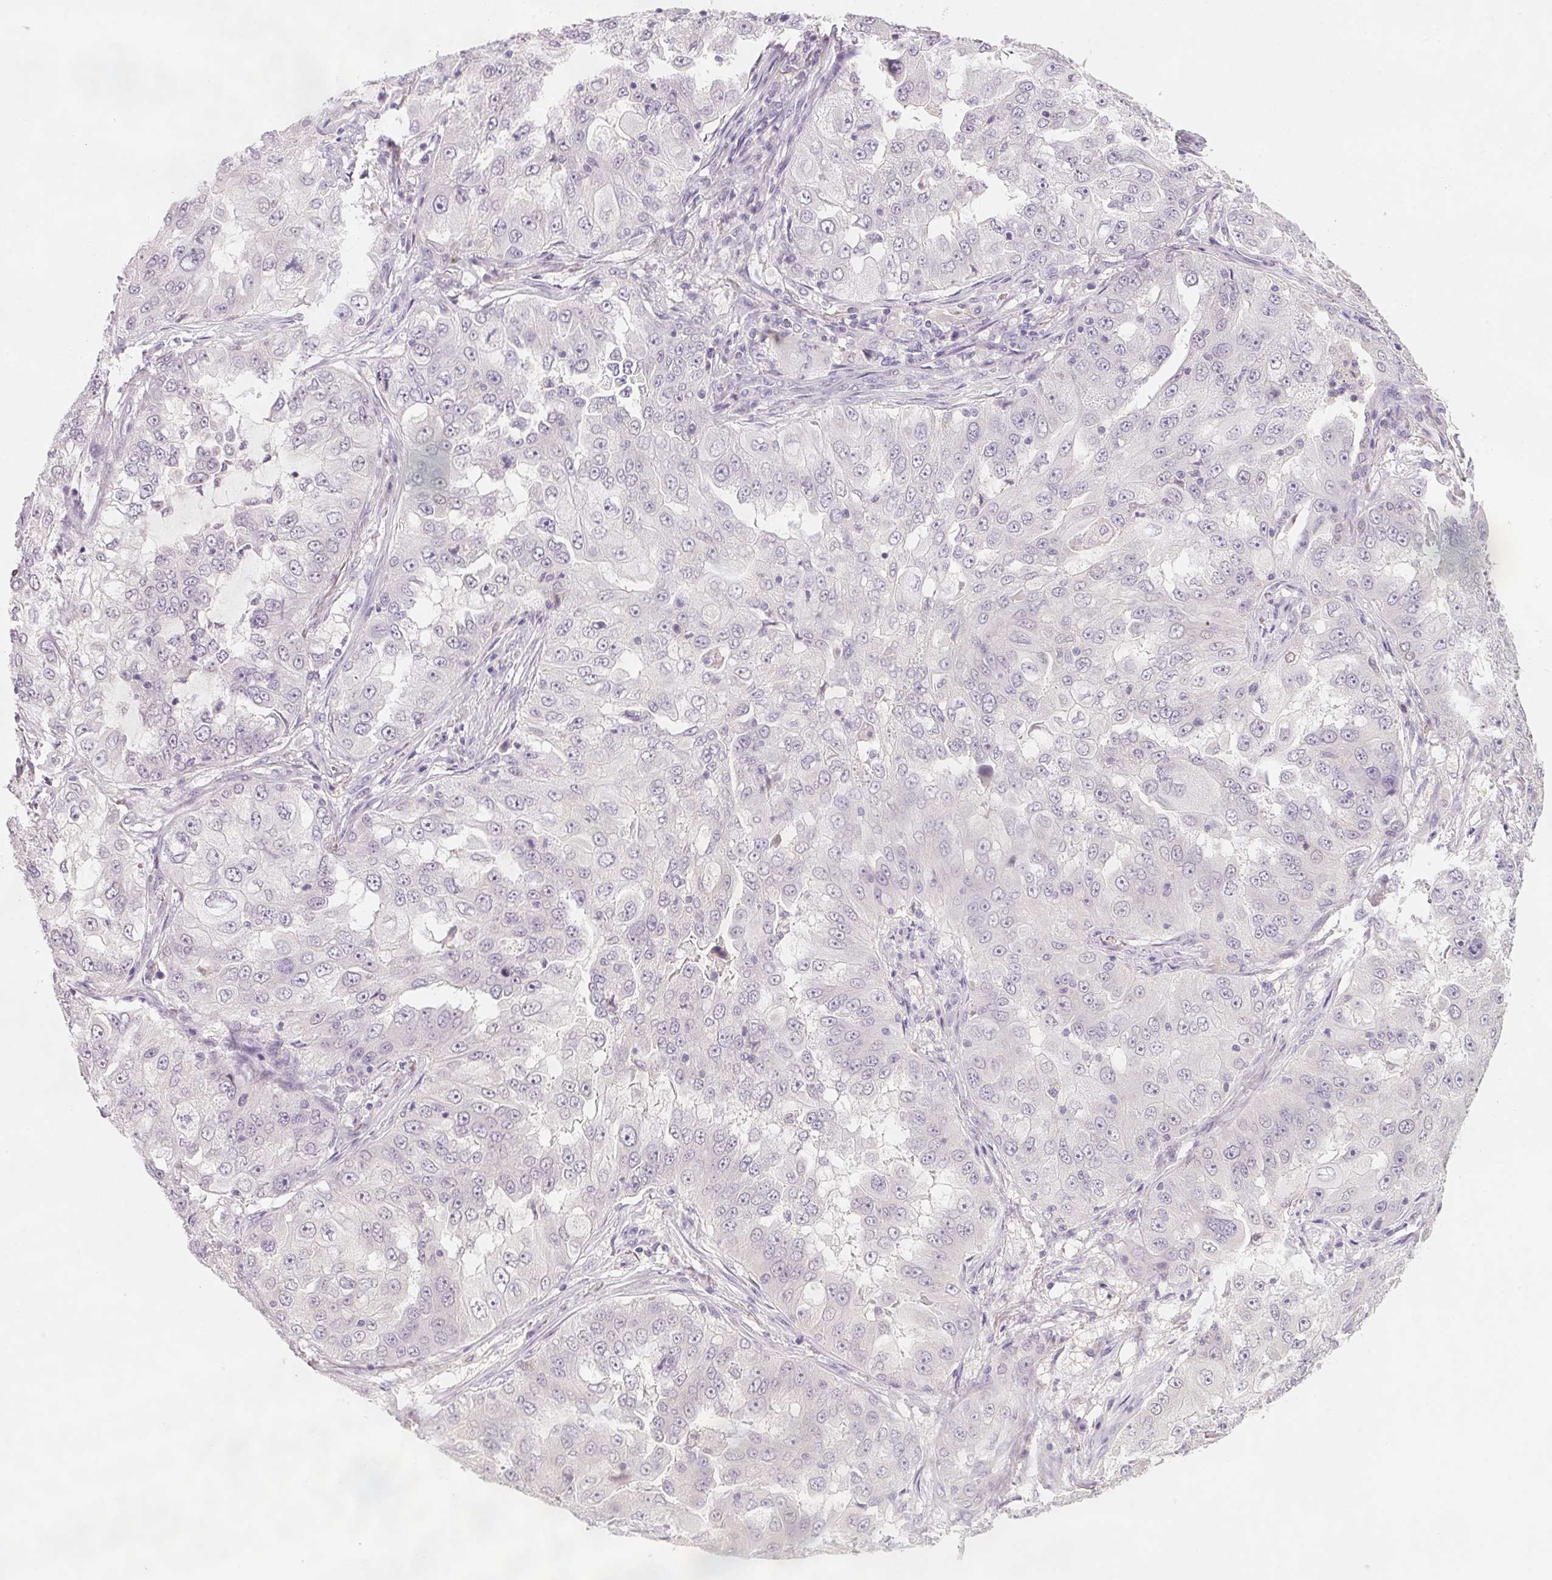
{"staining": {"intensity": "negative", "quantity": "none", "location": "none"}, "tissue": "lung cancer", "cell_type": "Tumor cells", "image_type": "cancer", "snomed": [{"axis": "morphology", "description": "Adenocarcinoma, NOS"}, {"axis": "topography", "description": "Lung"}], "caption": "Tumor cells show no significant protein staining in lung adenocarcinoma.", "gene": "CFAP276", "patient": {"sex": "female", "age": 61}}